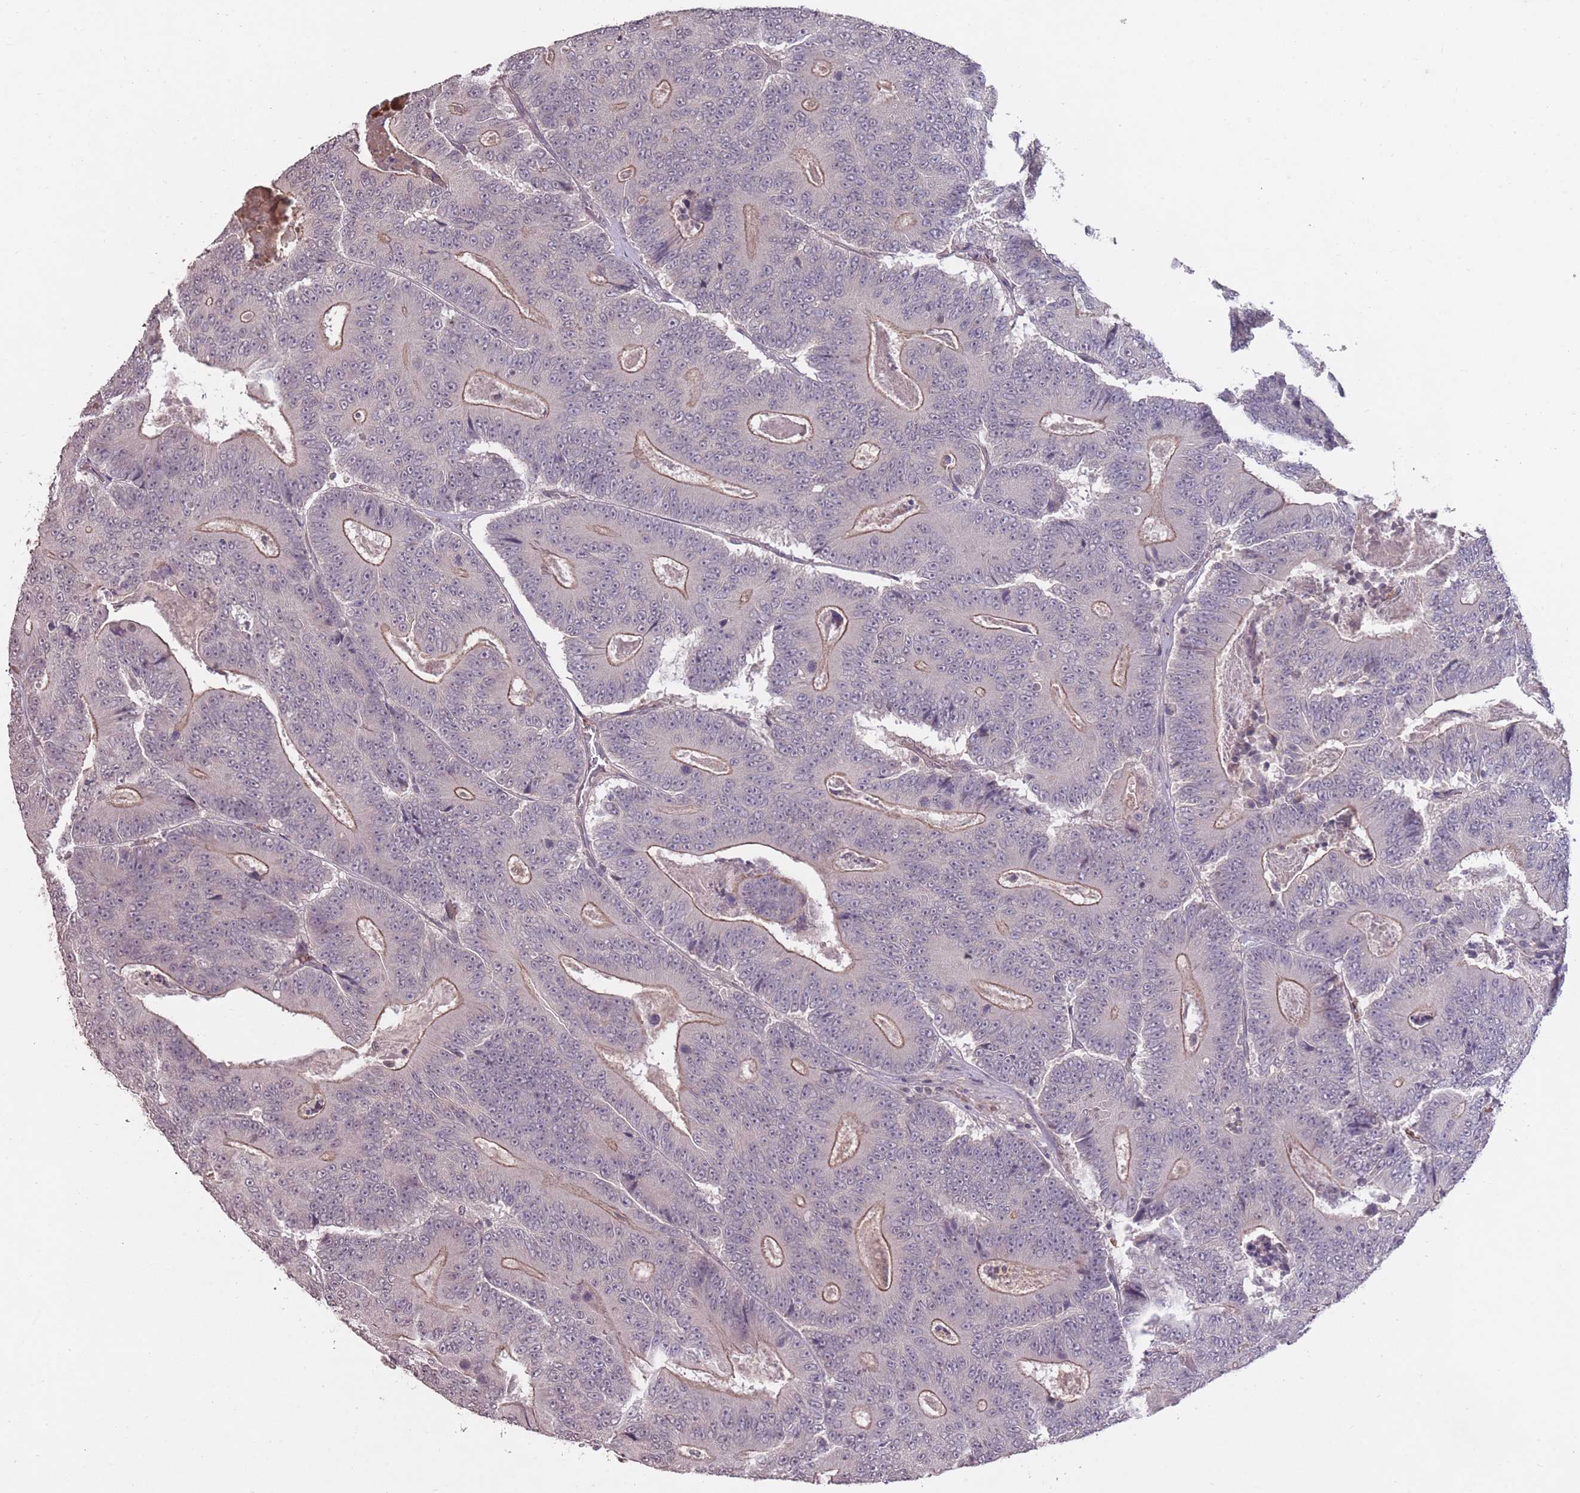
{"staining": {"intensity": "moderate", "quantity": "<25%", "location": "cytoplasmic/membranous"}, "tissue": "colorectal cancer", "cell_type": "Tumor cells", "image_type": "cancer", "snomed": [{"axis": "morphology", "description": "Adenocarcinoma, NOS"}, {"axis": "topography", "description": "Colon"}], "caption": "Tumor cells demonstrate low levels of moderate cytoplasmic/membranous staining in about <25% of cells in colorectal adenocarcinoma. (DAB = brown stain, brightfield microscopy at high magnification).", "gene": "ADCYAP1R1", "patient": {"sex": "male", "age": 83}}